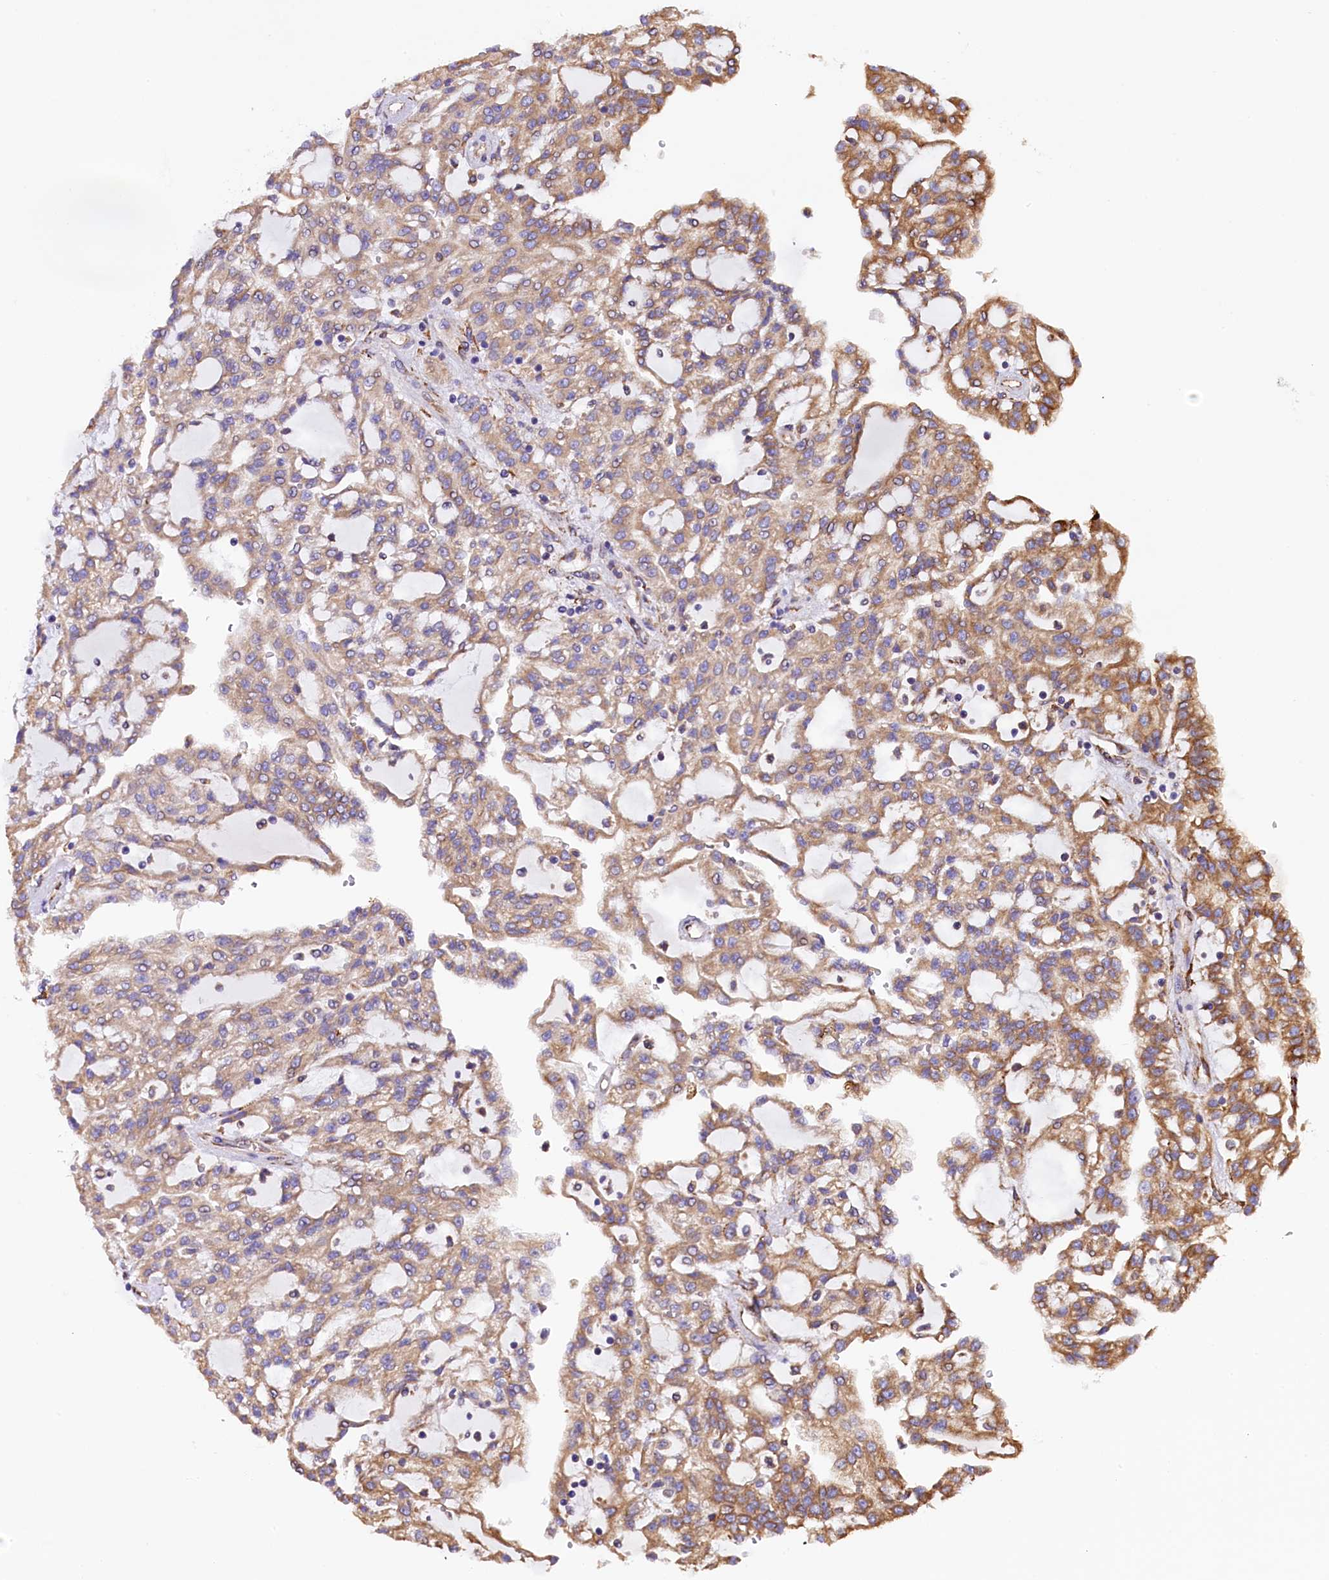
{"staining": {"intensity": "moderate", "quantity": "25%-75%", "location": "cytoplasmic/membranous"}, "tissue": "renal cancer", "cell_type": "Tumor cells", "image_type": "cancer", "snomed": [{"axis": "morphology", "description": "Adenocarcinoma, NOS"}, {"axis": "topography", "description": "Kidney"}], "caption": "The image reveals a brown stain indicating the presence of a protein in the cytoplasmic/membranous of tumor cells in adenocarcinoma (renal). (brown staining indicates protein expression, while blue staining denotes nuclei).", "gene": "CAPS2", "patient": {"sex": "male", "age": 63}}